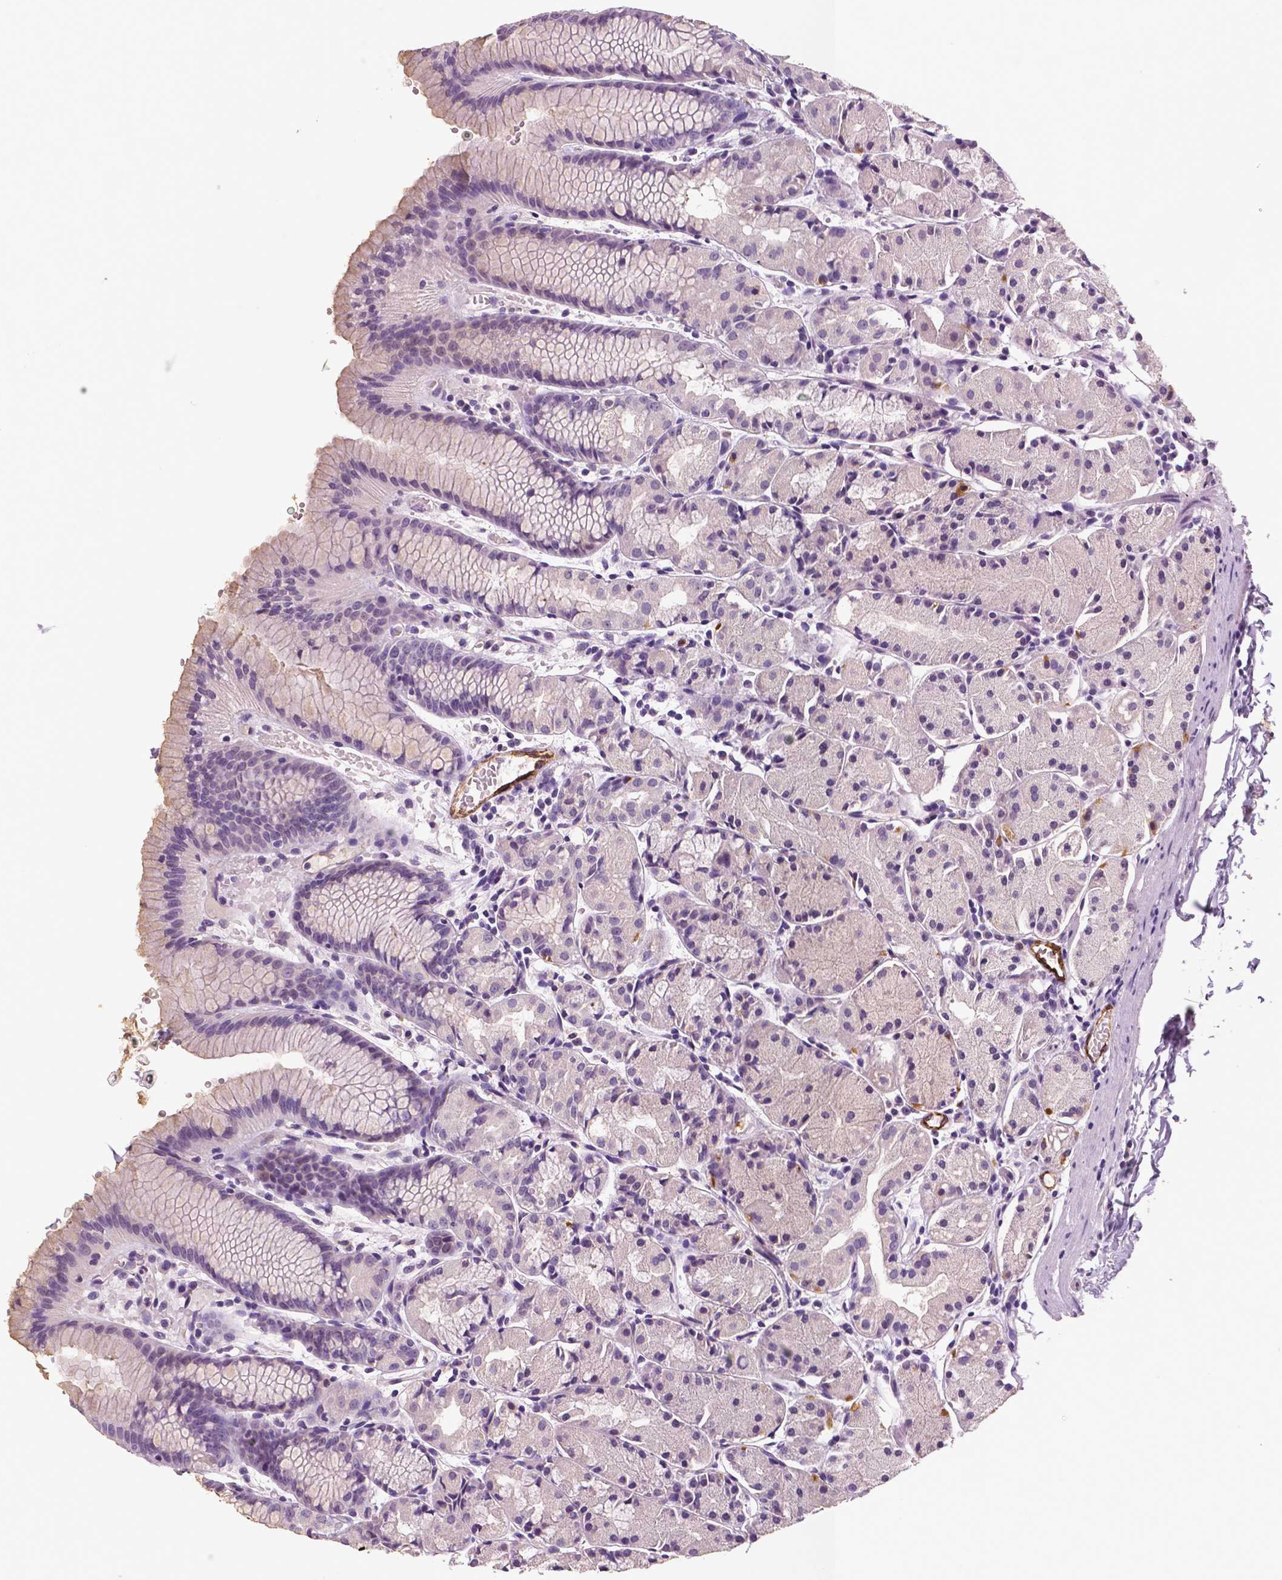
{"staining": {"intensity": "negative", "quantity": "none", "location": "none"}, "tissue": "stomach", "cell_type": "Glandular cells", "image_type": "normal", "snomed": [{"axis": "morphology", "description": "Normal tissue, NOS"}, {"axis": "topography", "description": "Stomach, upper"}], "caption": "Immunohistochemical staining of unremarkable stomach demonstrates no significant expression in glandular cells.", "gene": "TSPAN7", "patient": {"sex": "male", "age": 47}}